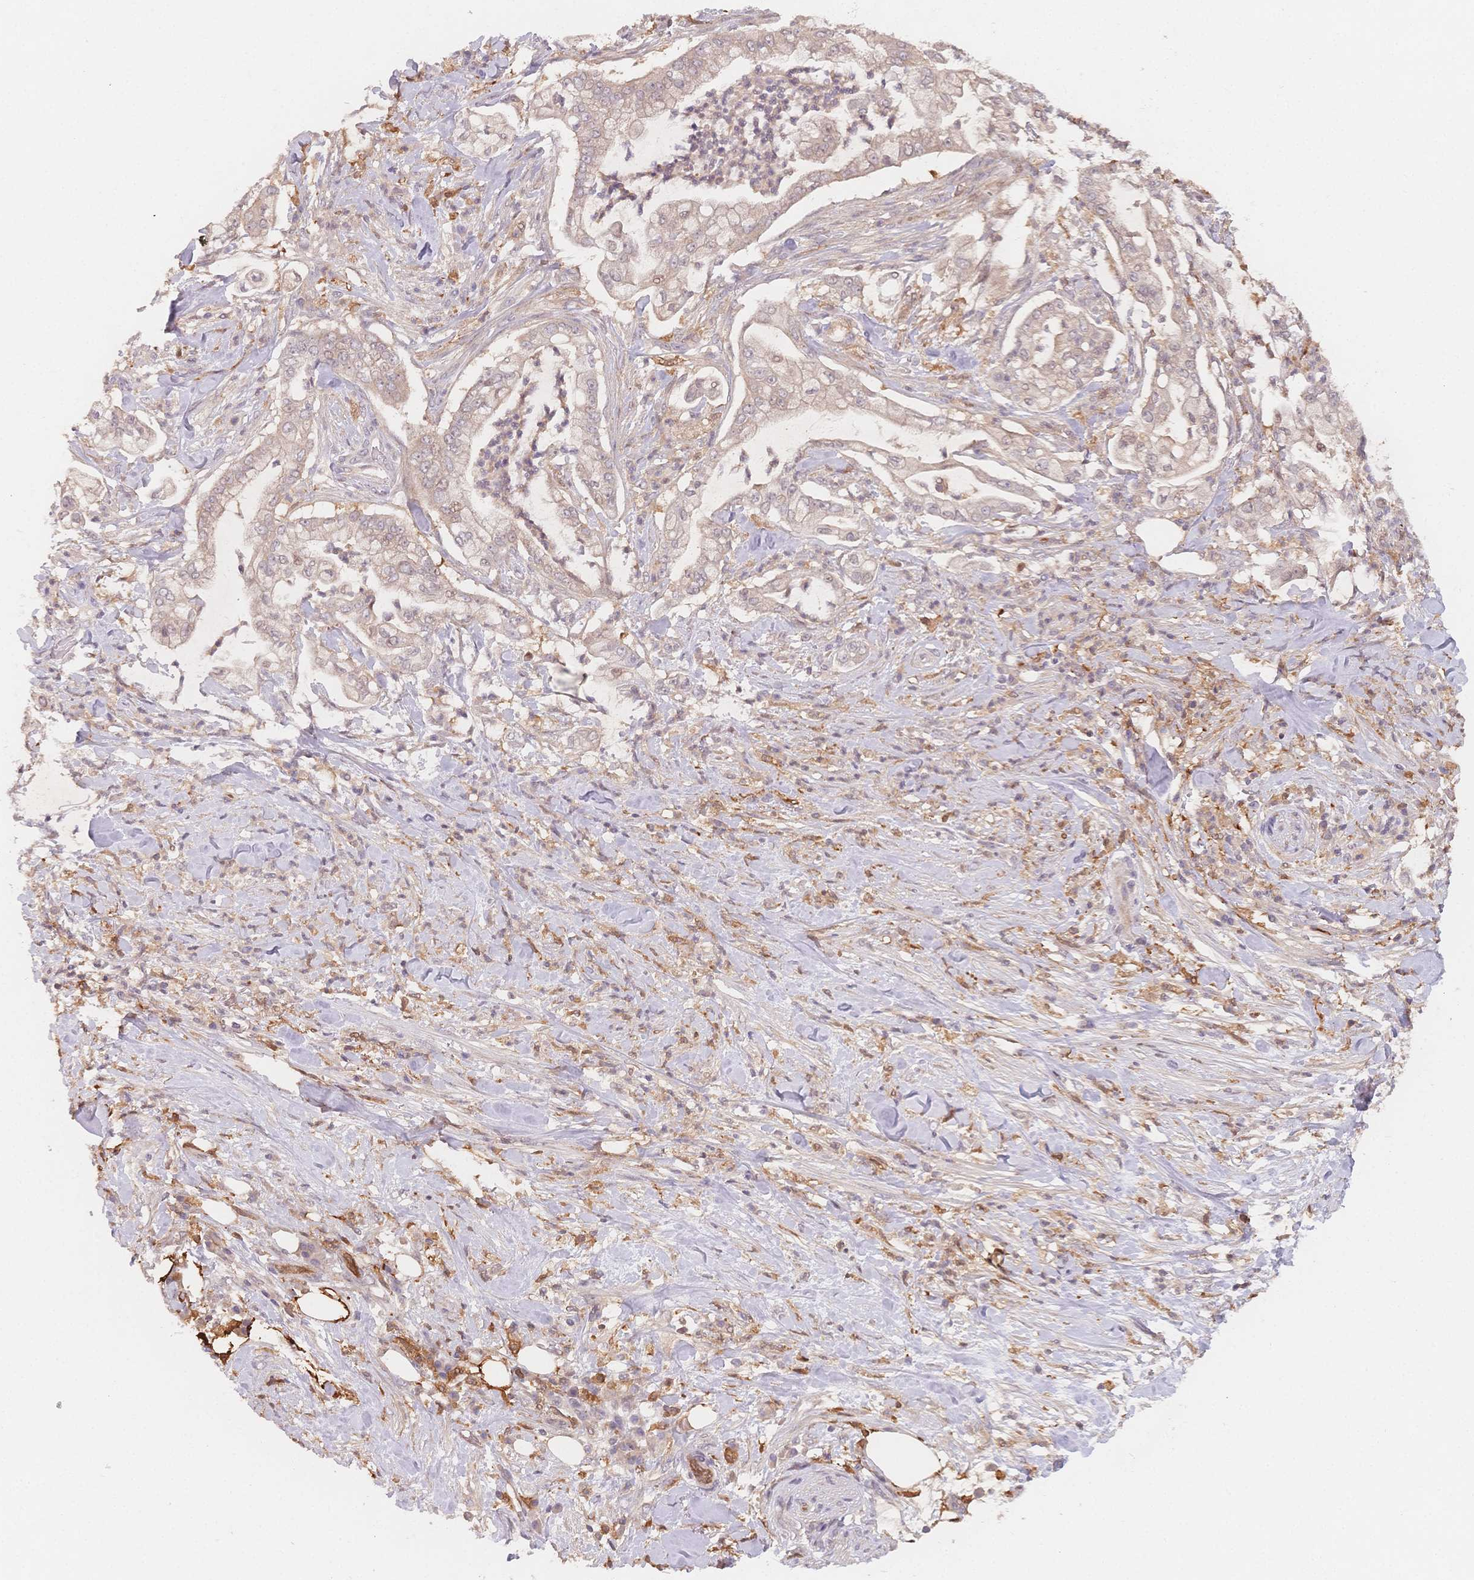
{"staining": {"intensity": "weak", "quantity": "<25%", "location": "cytoplasmic/membranous"}, "tissue": "pancreatic cancer", "cell_type": "Tumor cells", "image_type": "cancer", "snomed": [{"axis": "morphology", "description": "Adenocarcinoma, NOS"}, {"axis": "topography", "description": "Pancreas"}], "caption": "IHC of human adenocarcinoma (pancreatic) displays no positivity in tumor cells.", "gene": "C12orf75", "patient": {"sex": "female", "age": 69}}